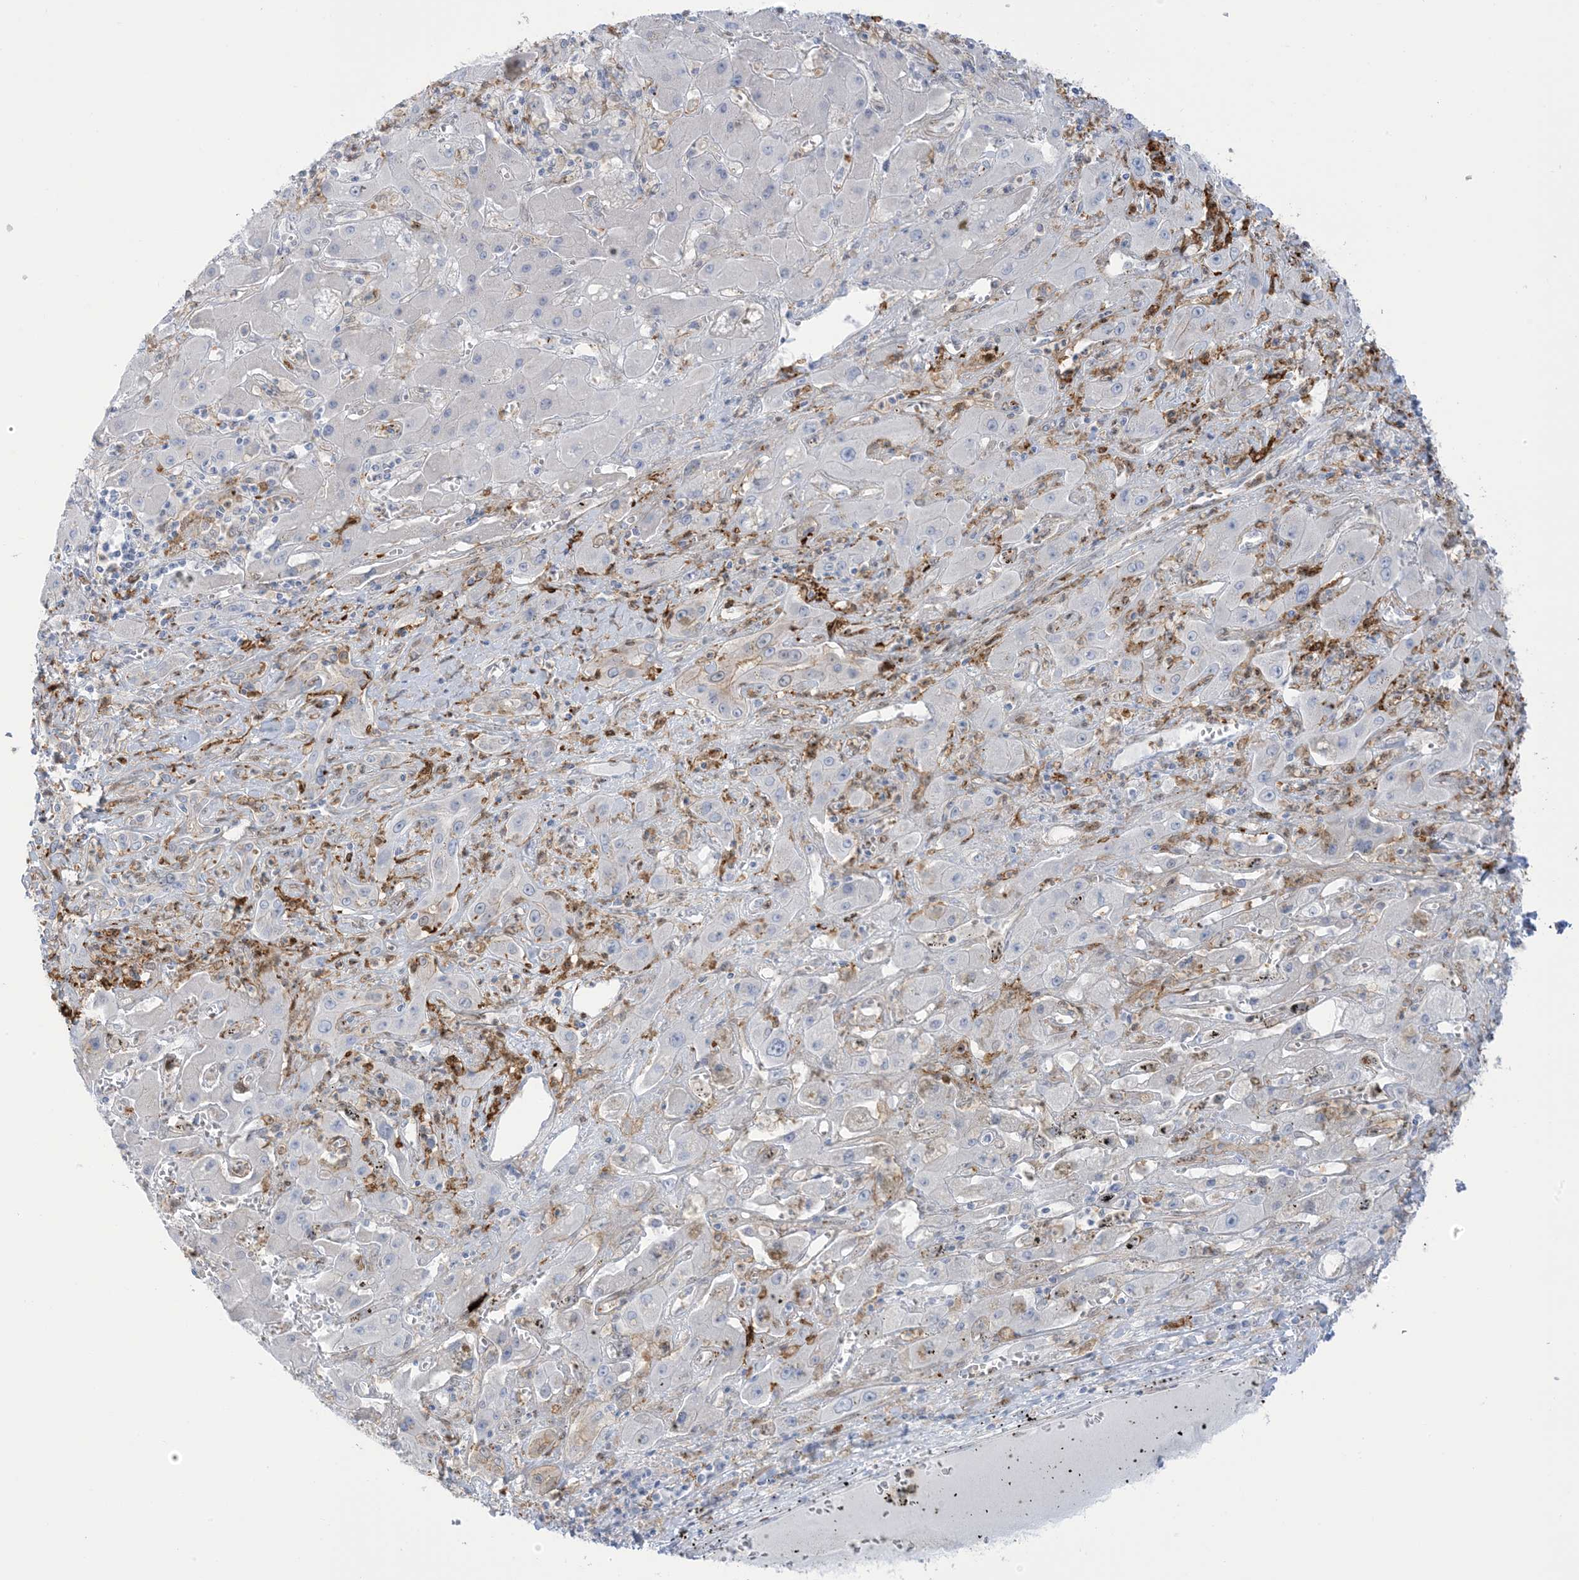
{"staining": {"intensity": "negative", "quantity": "none", "location": "none"}, "tissue": "liver cancer", "cell_type": "Tumor cells", "image_type": "cancer", "snomed": [{"axis": "morphology", "description": "Cholangiocarcinoma"}, {"axis": "topography", "description": "Liver"}], "caption": "Immunohistochemical staining of human liver cancer demonstrates no significant positivity in tumor cells.", "gene": "ICMT", "patient": {"sex": "male", "age": 67}}